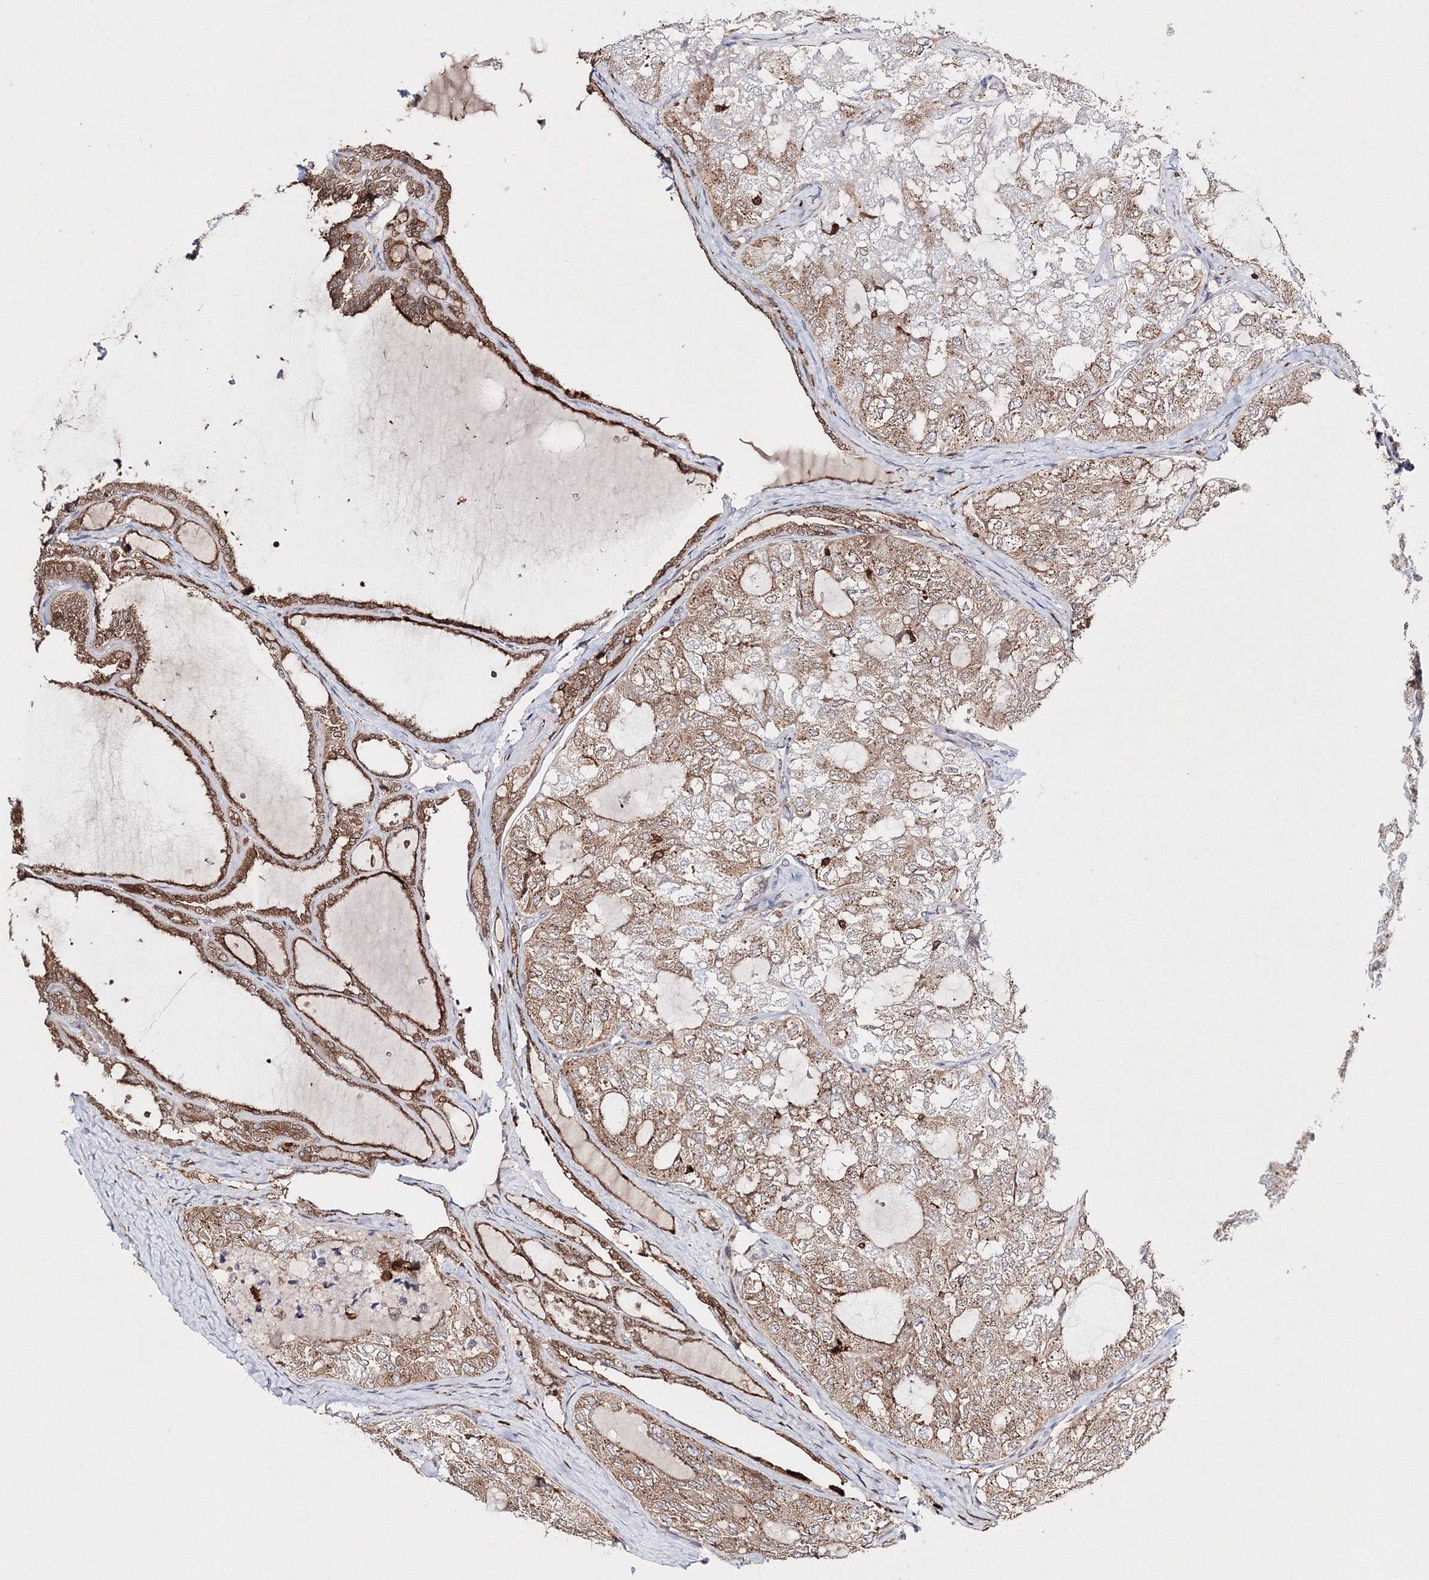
{"staining": {"intensity": "weak", "quantity": ">75%", "location": "cytoplasmic/membranous"}, "tissue": "thyroid cancer", "cell_type": "Tumor cells", "image_type": "cancer", "snomed": [{"axis": "morphology", "description": "Follicular adenoma carcinoma, NOS"}, {"axis": "topography", "description": "Thyroid gland"}], "caption": "About >75% of tumor cells in follicular adenoma carcinoma (thyroid) display weak cytoplasmic/membranous protein expression as visualized by brown immunohistochemical staining.", "gene": "ARCN1", "patient": {"sex": "male", "age": 75}}